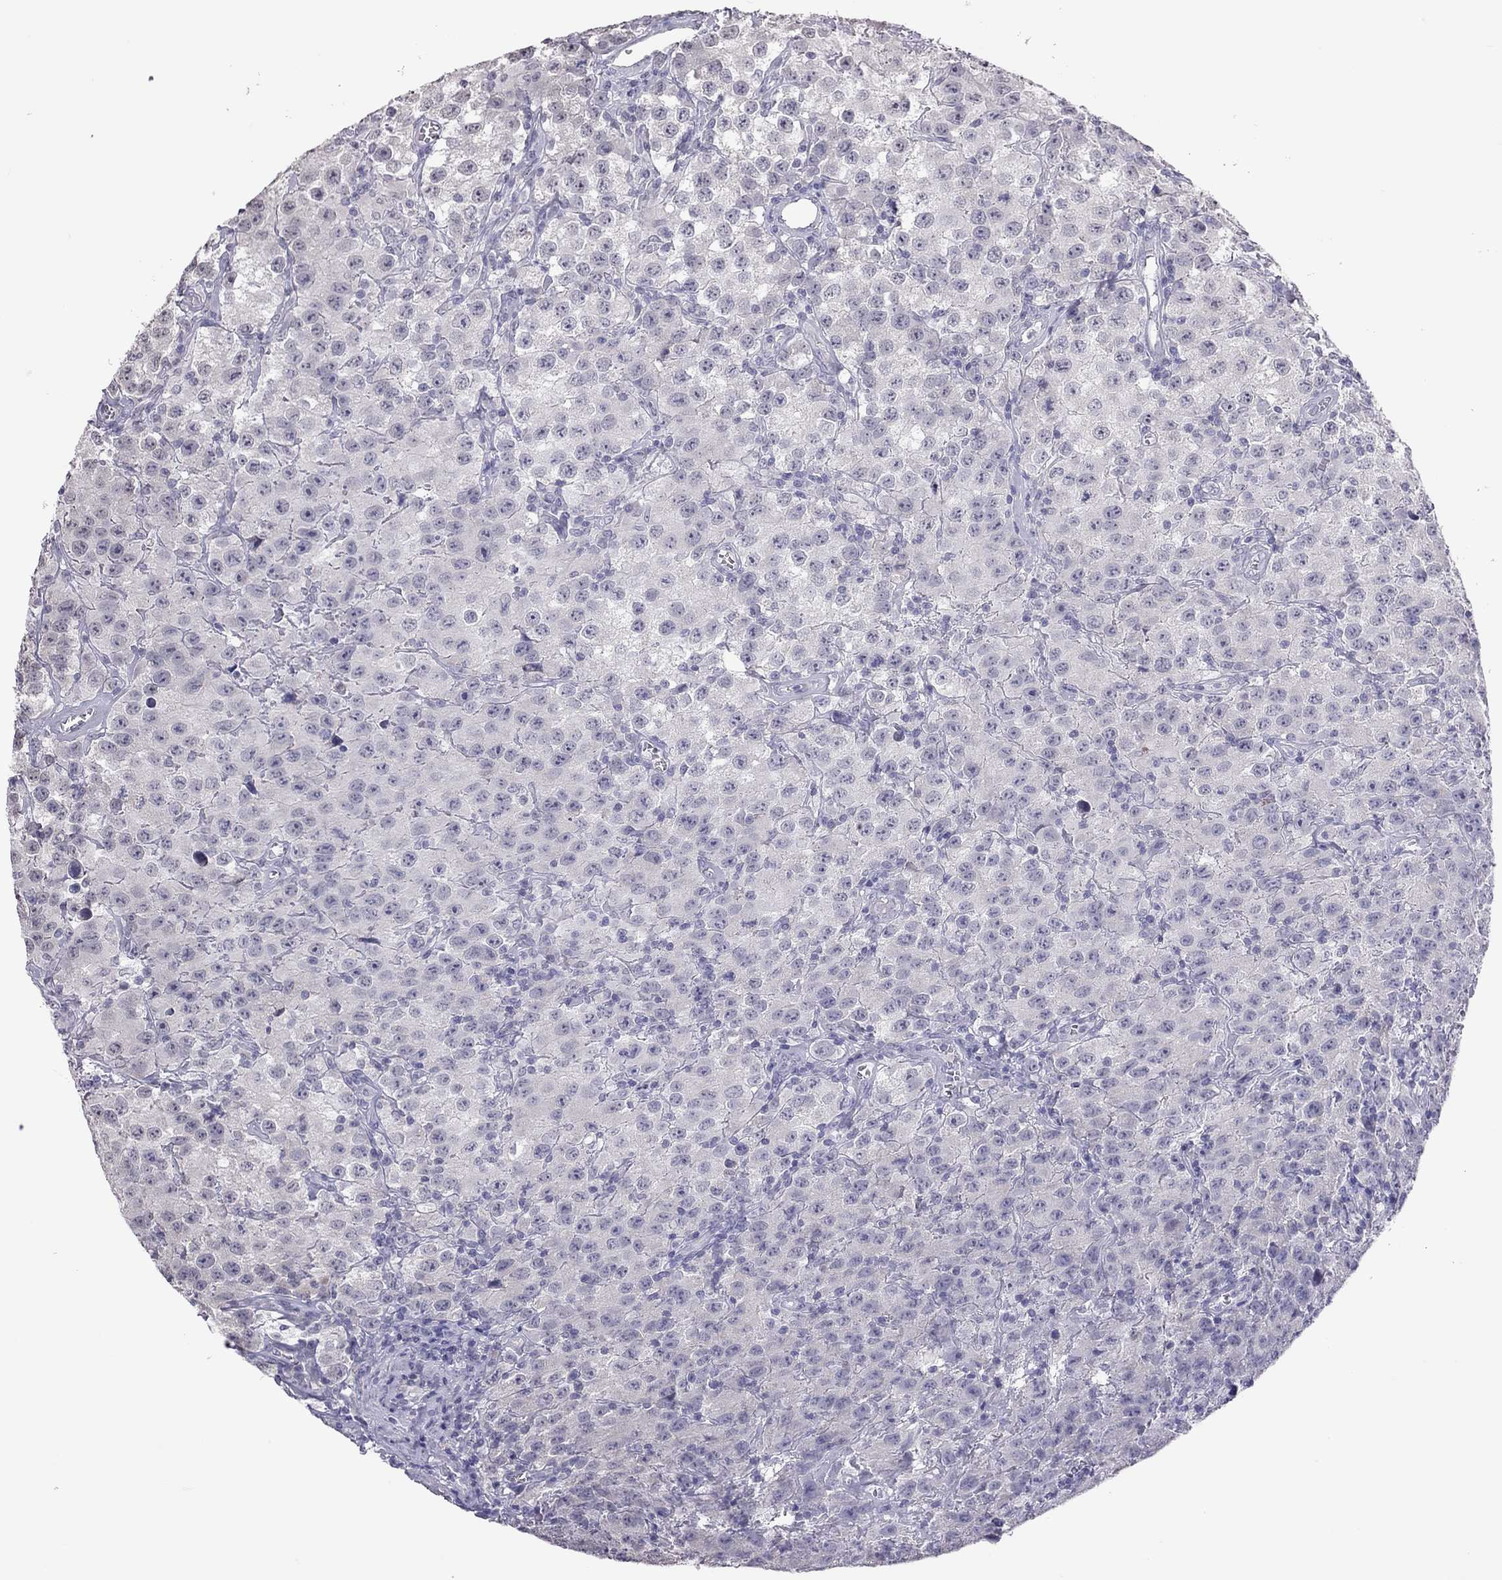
{"staining": {"intensity": "negative", "quantity": "none", "location": "none"}, "tissue": "testis cancer", "cell_type": "Tumor cells", "image_type": "cancer", "snomed": [{"axis": "morphology", "description": "Seminoma, NOS"}, {"axis": "topography", "description": "Testis"}], "caption": "Tumor cells show no significant protein expression in testis cancer (seminoma).", "gene": "PPP1R3A", "patient": {"sex": "male", "age": 52}}